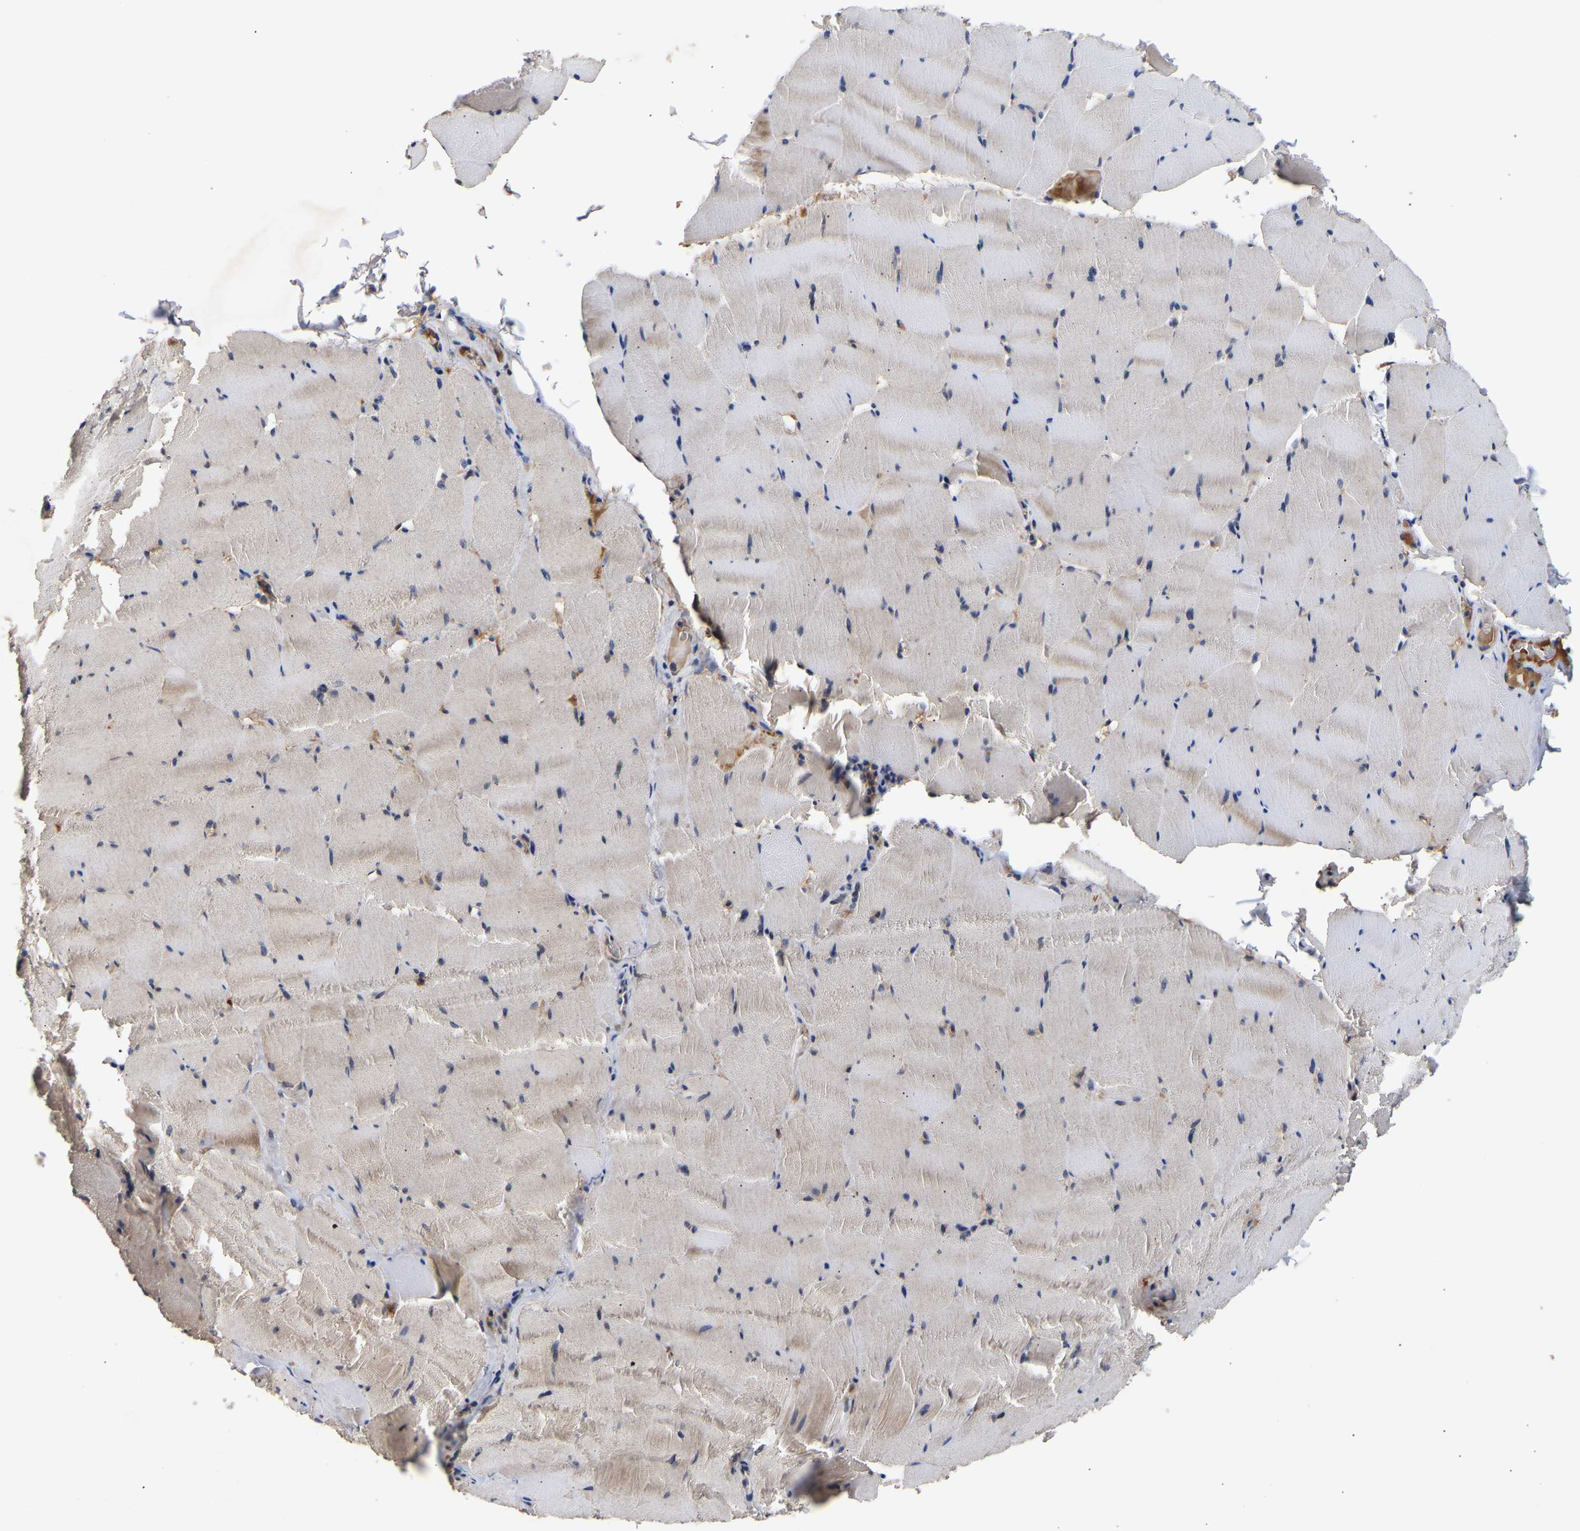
{"staining": {"intensity": "moderate", "quantity": "25%-75%", "location": "cytoplasmic/membranous"}, "tissue": "skeletal muscle", "cell_type": "Myocytes", "image_type": "normal", "snomed": [{"axis": "morphology", "description": "Normal tissue, NOS"}, {"axis": "topography", "description": "Skeletal muscle"}], "caption": "IHC image of unremarkable human skeletal muscle stained for a protein (brown), which reveals medium levels of moderate cytoplasmic/membranous expression in approximately 25%-75% of myocytes.", "gene": "KASH5", "patient": {"sex": "male", "age": 62}}